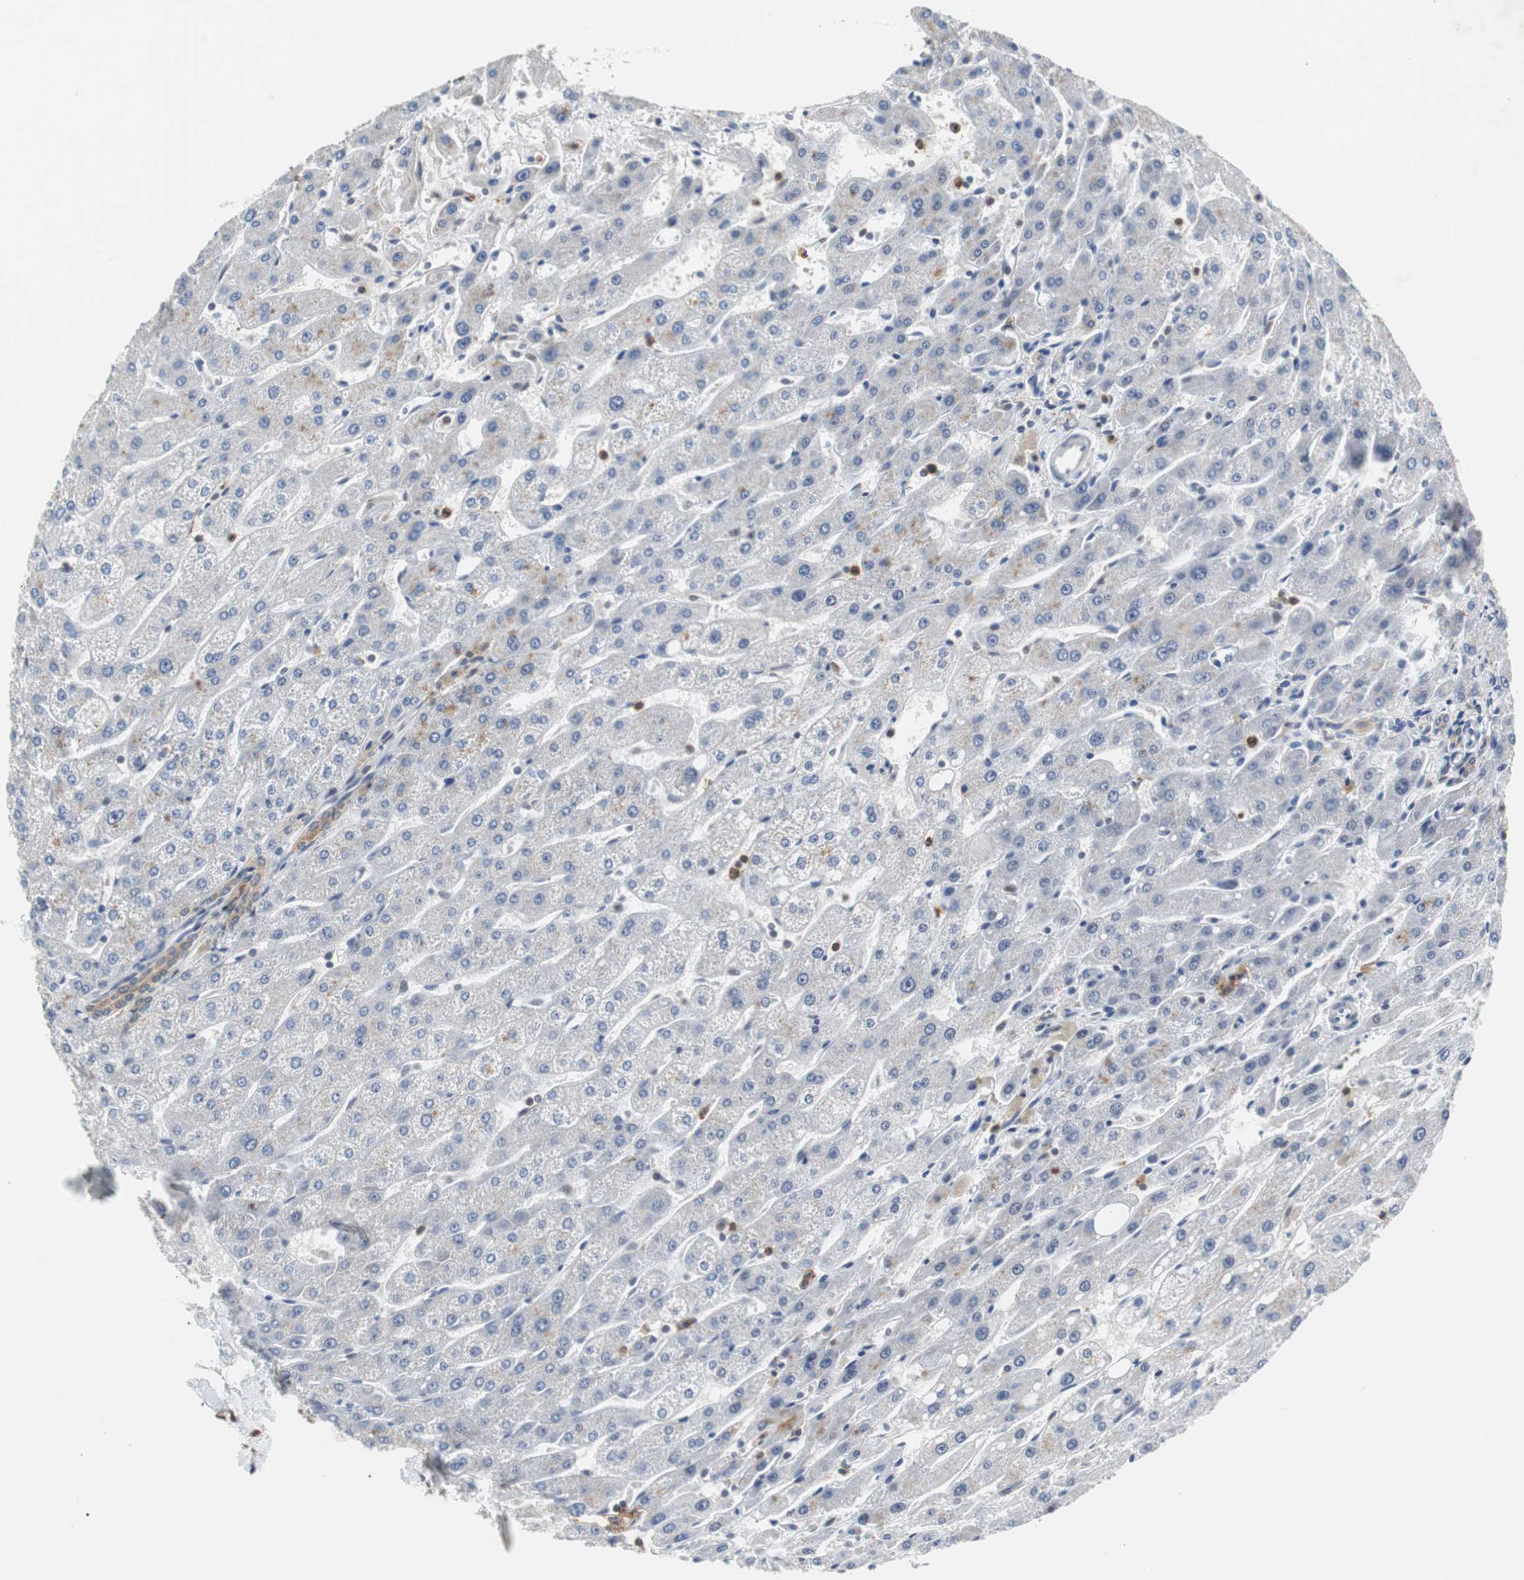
{"staining": {"intensity": "moderate", "quantity": ">75%", "location": "cytoplasmic/membranous"}, "tissue": "liver", "cell_type": "Cholangiocytes", "image_type": "normal", "snomed": [{"axis": "morphology", "description": "Normal tissue, NOS"}, {"axis": "topography", "description": "Liver"}], "caption": "Brown immunohistochemical staining in normal human liver reveals moderate cytoplasmic/membranous positivity in about >75% of cholangiocytes.", "gene": "SIRT1", "patient": {"sex": "male", "age": 67}}